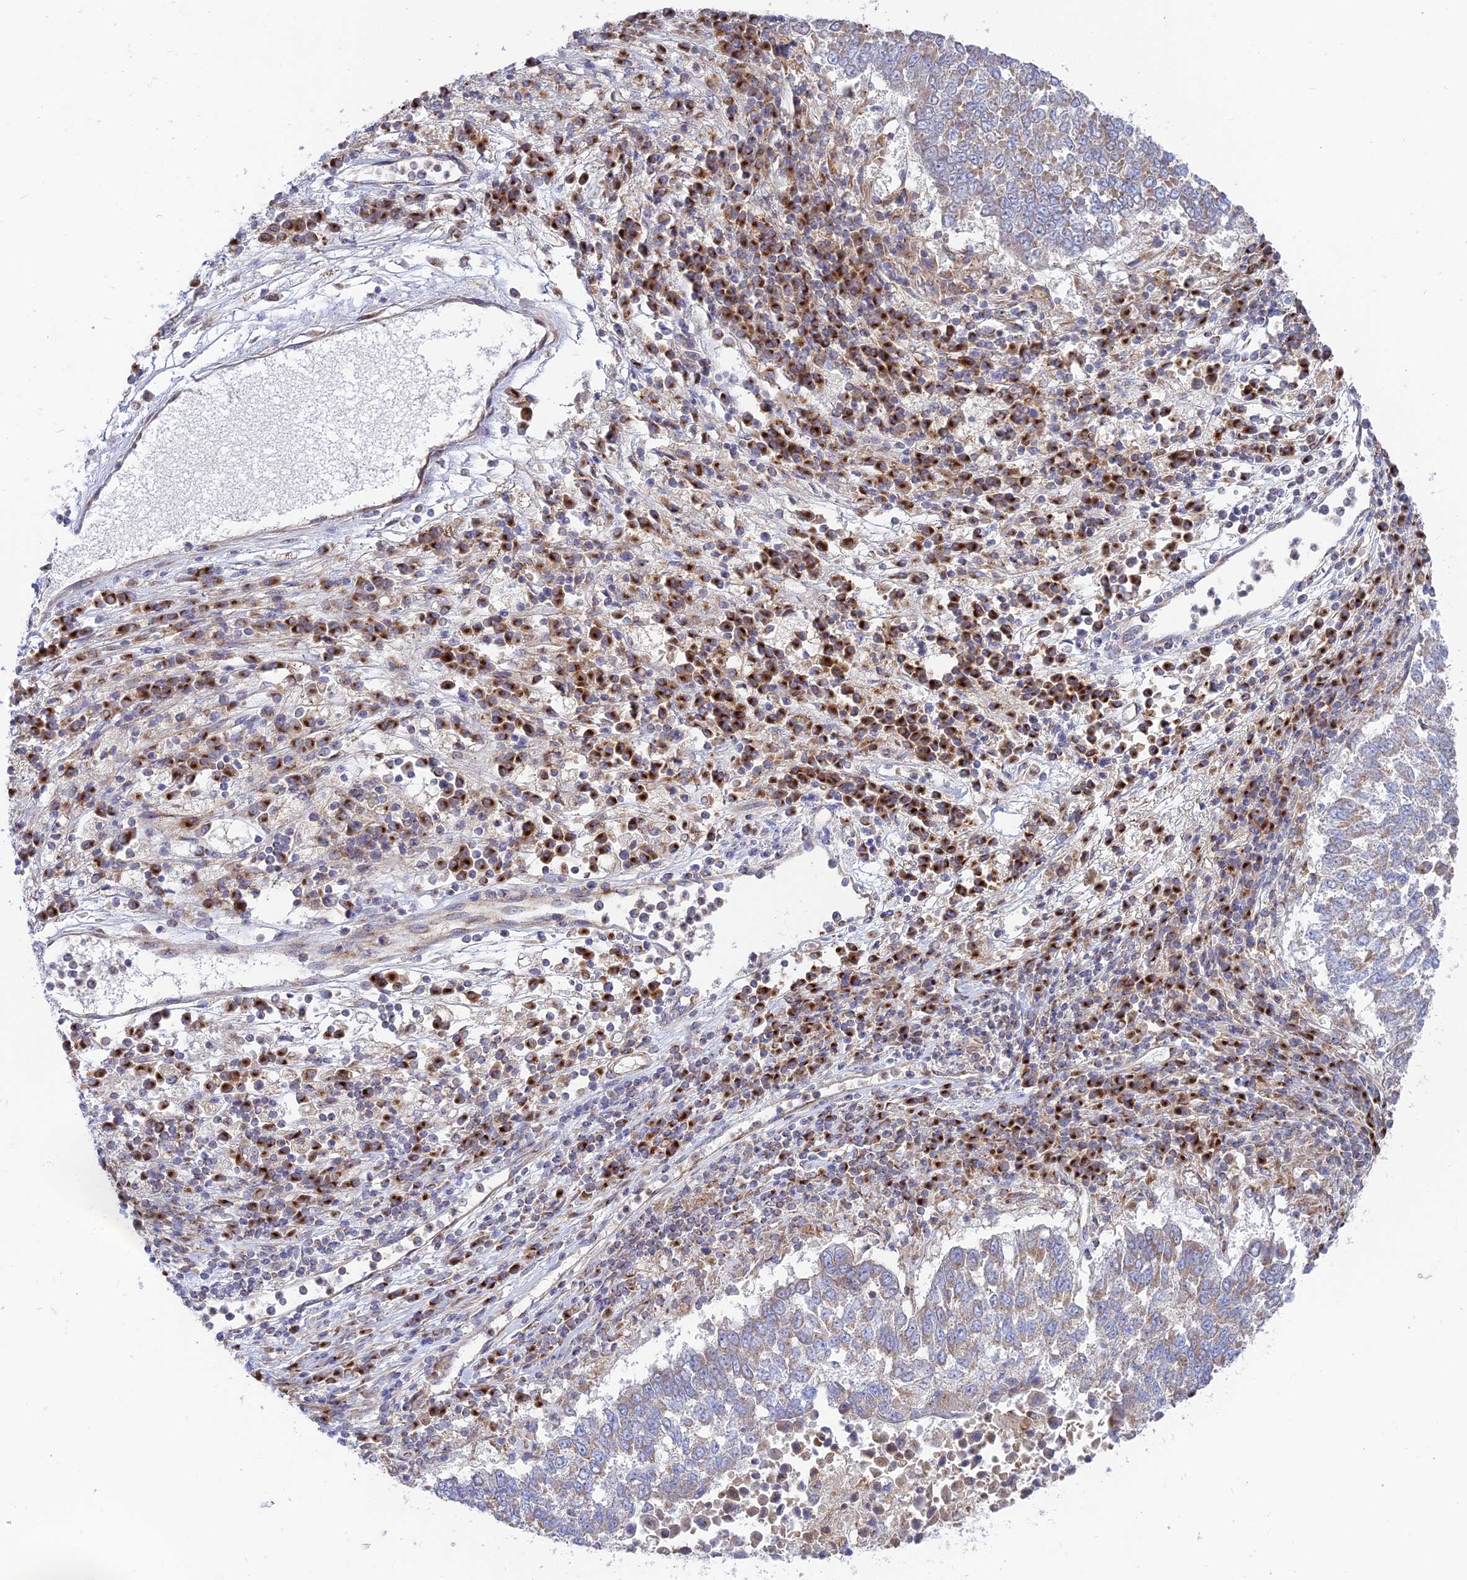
{"staining": {"intensity": "weak", "quantity": "<25%", "location": "cytoplasmic/membranous"}, "tissue": "lung cancer", "cell_type": "Tumor cells", "image_type": "cancer", "snomed": [{"axis": "morphology", "description": "Squamous cell carcinoma, NOS"}, {"axis": "topography", "description": "Lung"}], "caption": "Protein analysis of squamous cell carcinoma (lung) demonstrates no significant expression in tumor cells.", "gene": "GOLGA3", "patient": {"sex": "male", "age": 73}}